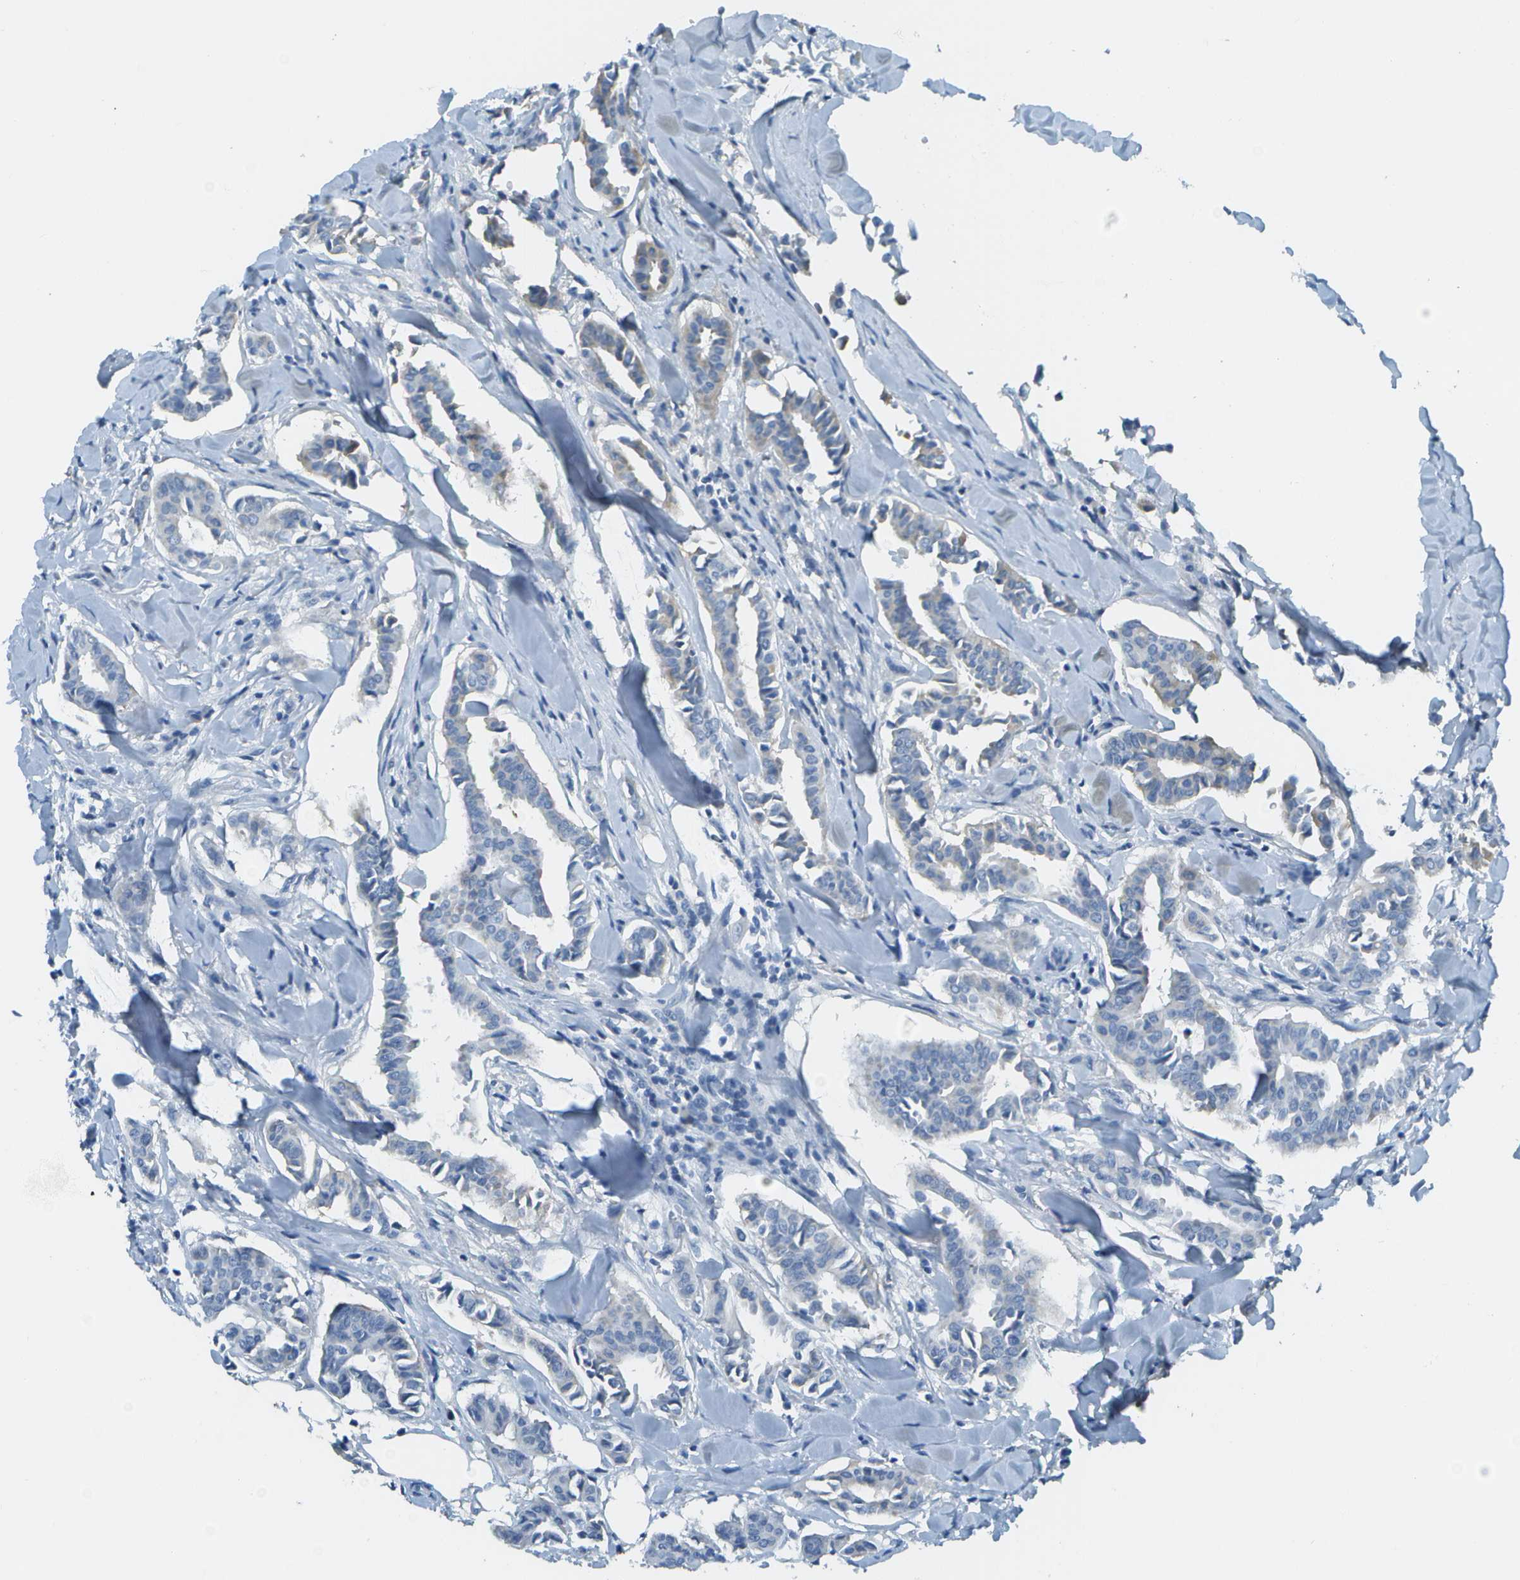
{"staining": {"intensity": "weak", "quantity": "<25%", "location": "cytoplasmic/membranous"}, "tissue": "head and neck cancer", "cell_type": "Tumor cells", "image_type": "cancer", "snomed": [{"axis": "morphology", "description": "Adenocarcinoma, NOS"}, {"axis": "topography", "description": "Salivary gland"}, {"axis": "topography", "description": "Head-Neck"}], "caption": "An IHC histopathology image of adenocarcinoma (head and neck) is shown. There is no staining in tumor cells of adenocarcinoma (head and neck). Nuclei are stained in blue.", "gene": "C1S", "patient": {"sex": "female", "age": 59}}